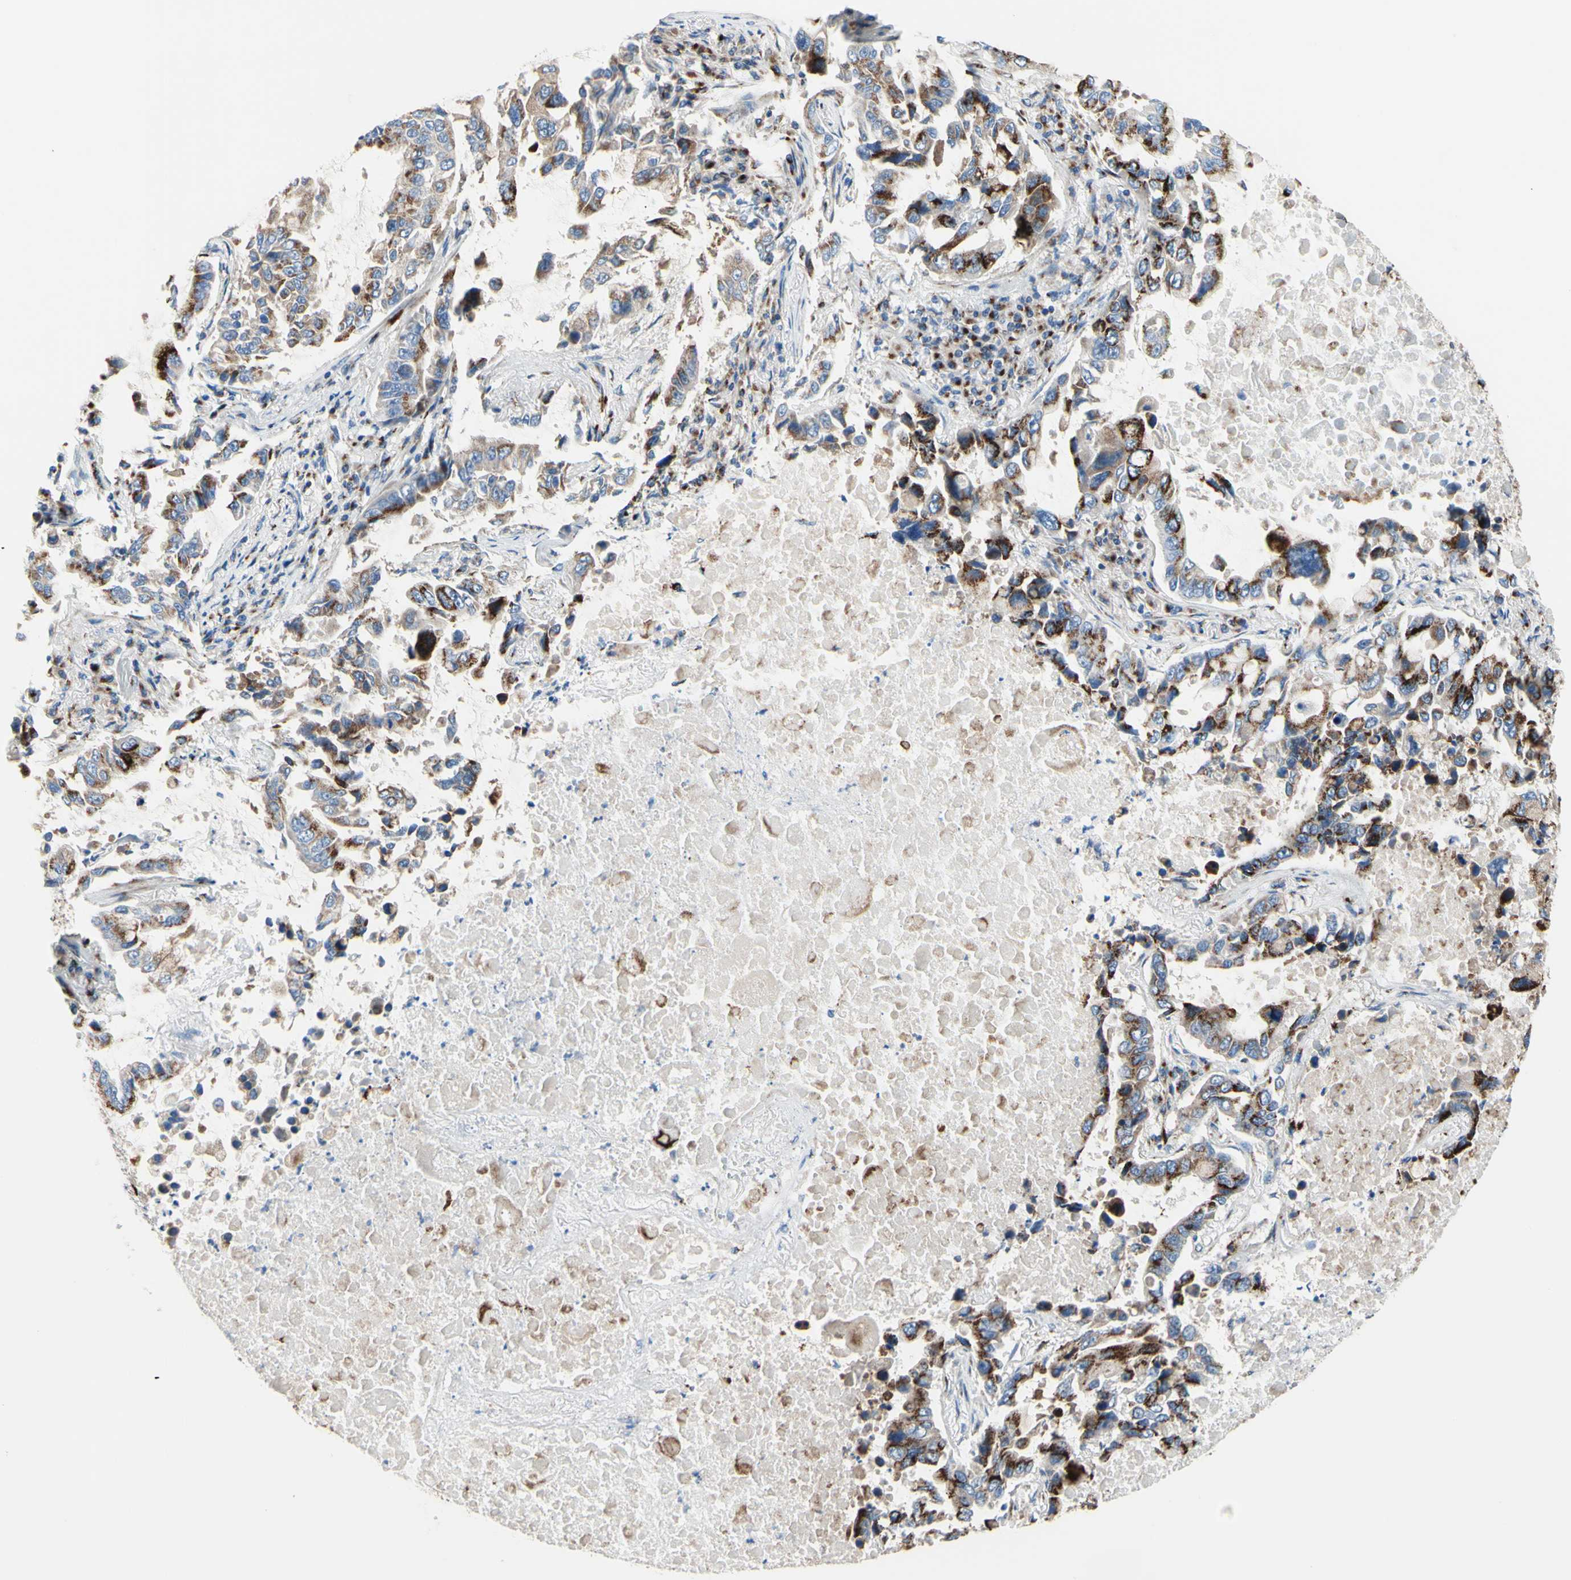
{"staining": {"intensity": "moderate", "quantity": "25%-75%", "location": "cytoplasmic/membranous"}, "tissue": "lung cancer", "cell_type": "Tumor cells", "image_type": "cancer", "snomed": [{"axis": "morphology", "description": "Adenocarcinoma, NOS"}, {"axis": "topography", "description": "Lung"}], "caption": "Lung cancer tissue shows moderate cytoplasmic/membranous positivity in about 25%-75% of tumor cells", "gene": "GALNT2", "patient": {"sex": "male", "age": 64}}